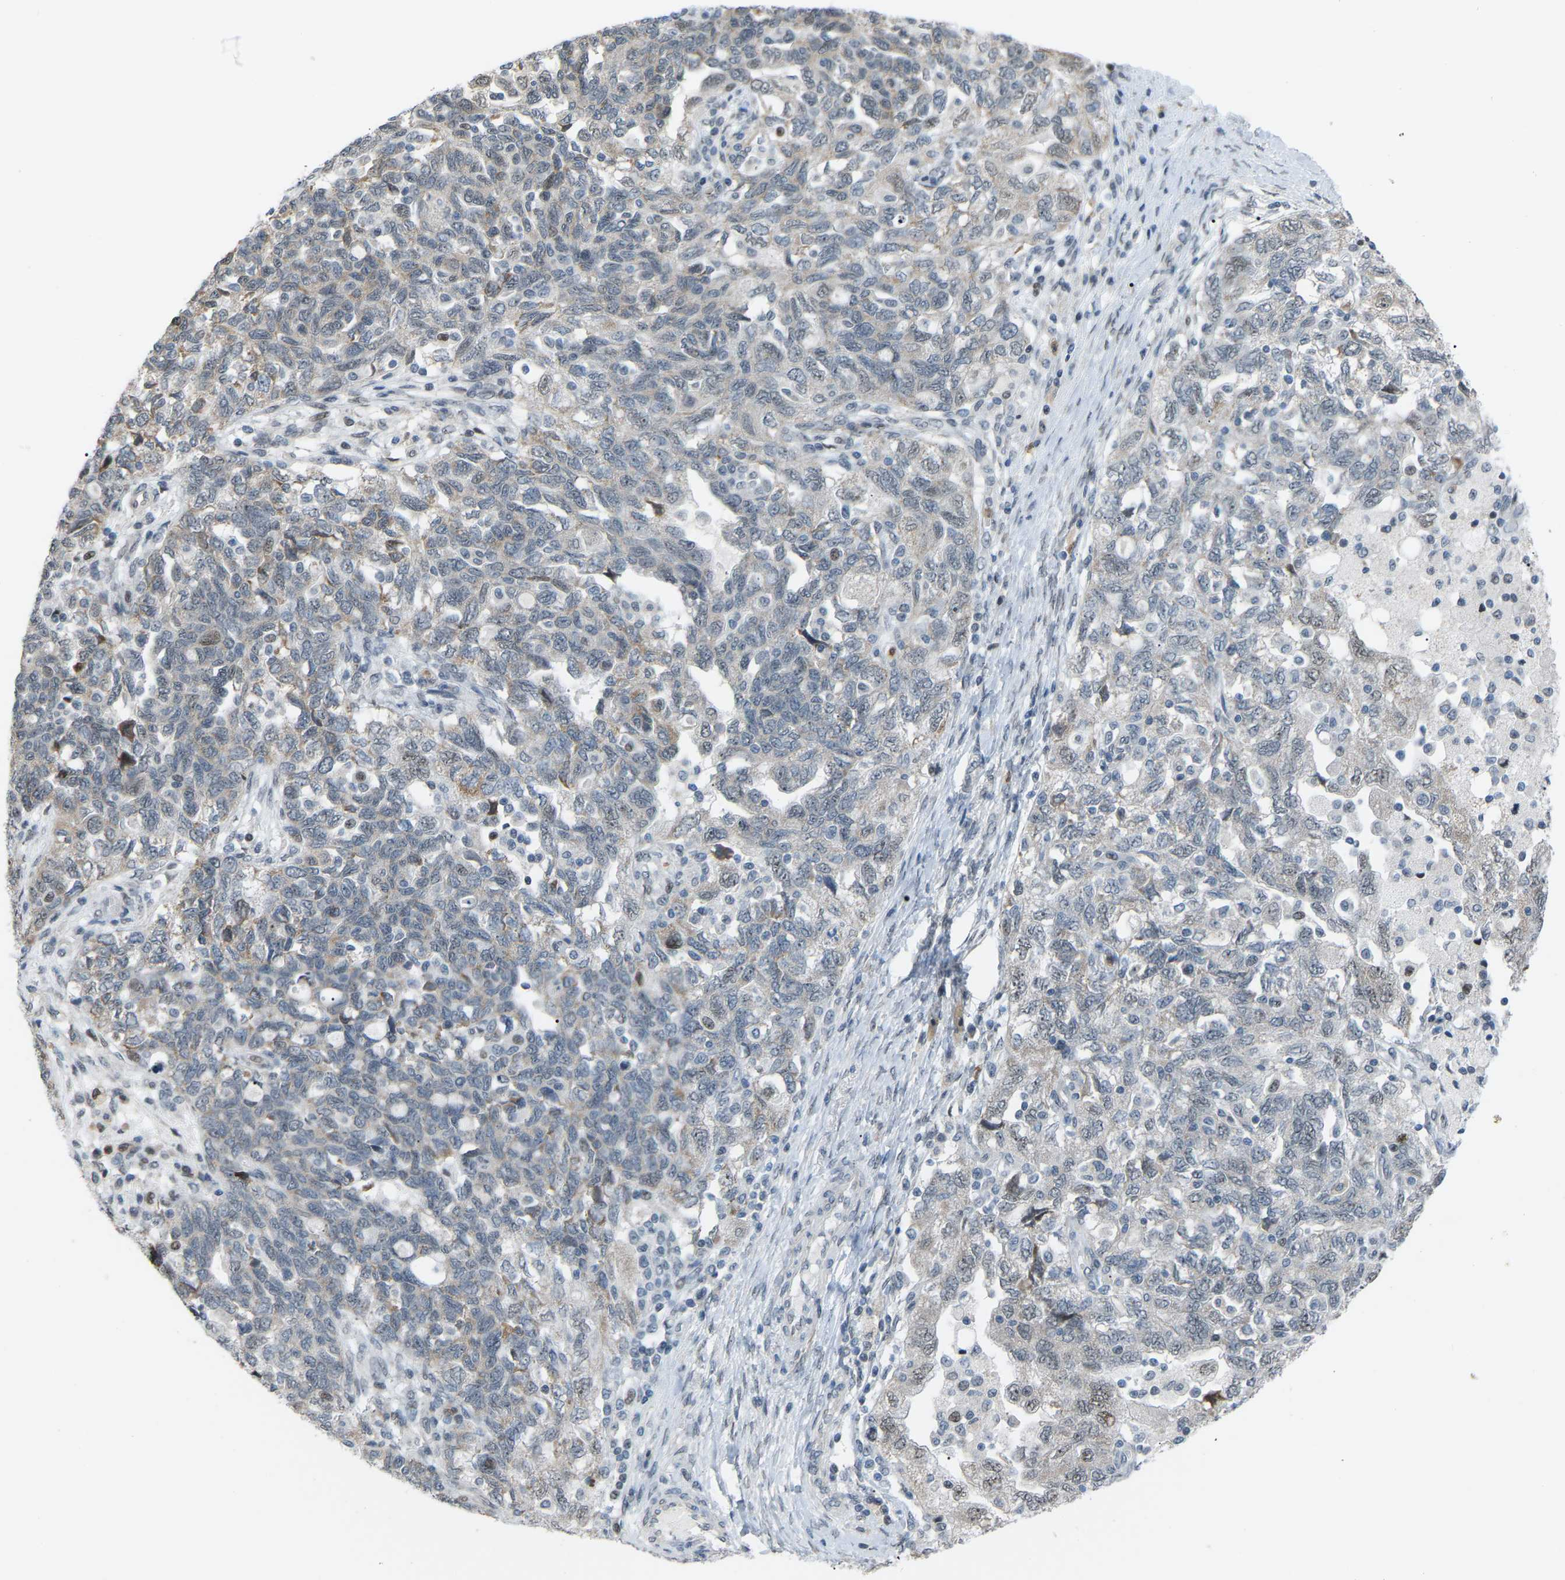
{"staining": {"intensity": "negative", "quantity": "none", "location": "none"}, "tissue": "ovarian cancer", "cell_type": "Tumor cells", "image_type": "cancer", "snomed": [{"axis": "morphology", "description": "Carcinoma, NOS"}, {"axis": "morphology", "description": "Cystadenocarcinoma, serous, NOS"}, {"axis": "topography", "description": "Ovary"}], "caption": "Immunohistochemistry (IHC) photomicrograph of neoplastic tissue: carcinoma (ovarian) stained with DAB reveals no significant protein positivity in tumor cells. (DAB (3,3'-diaminobenzidine) immunohistochemistry (IHC), high magnification).", "gene": "CROT", "patient": {"sex": "female", "age": 69}}